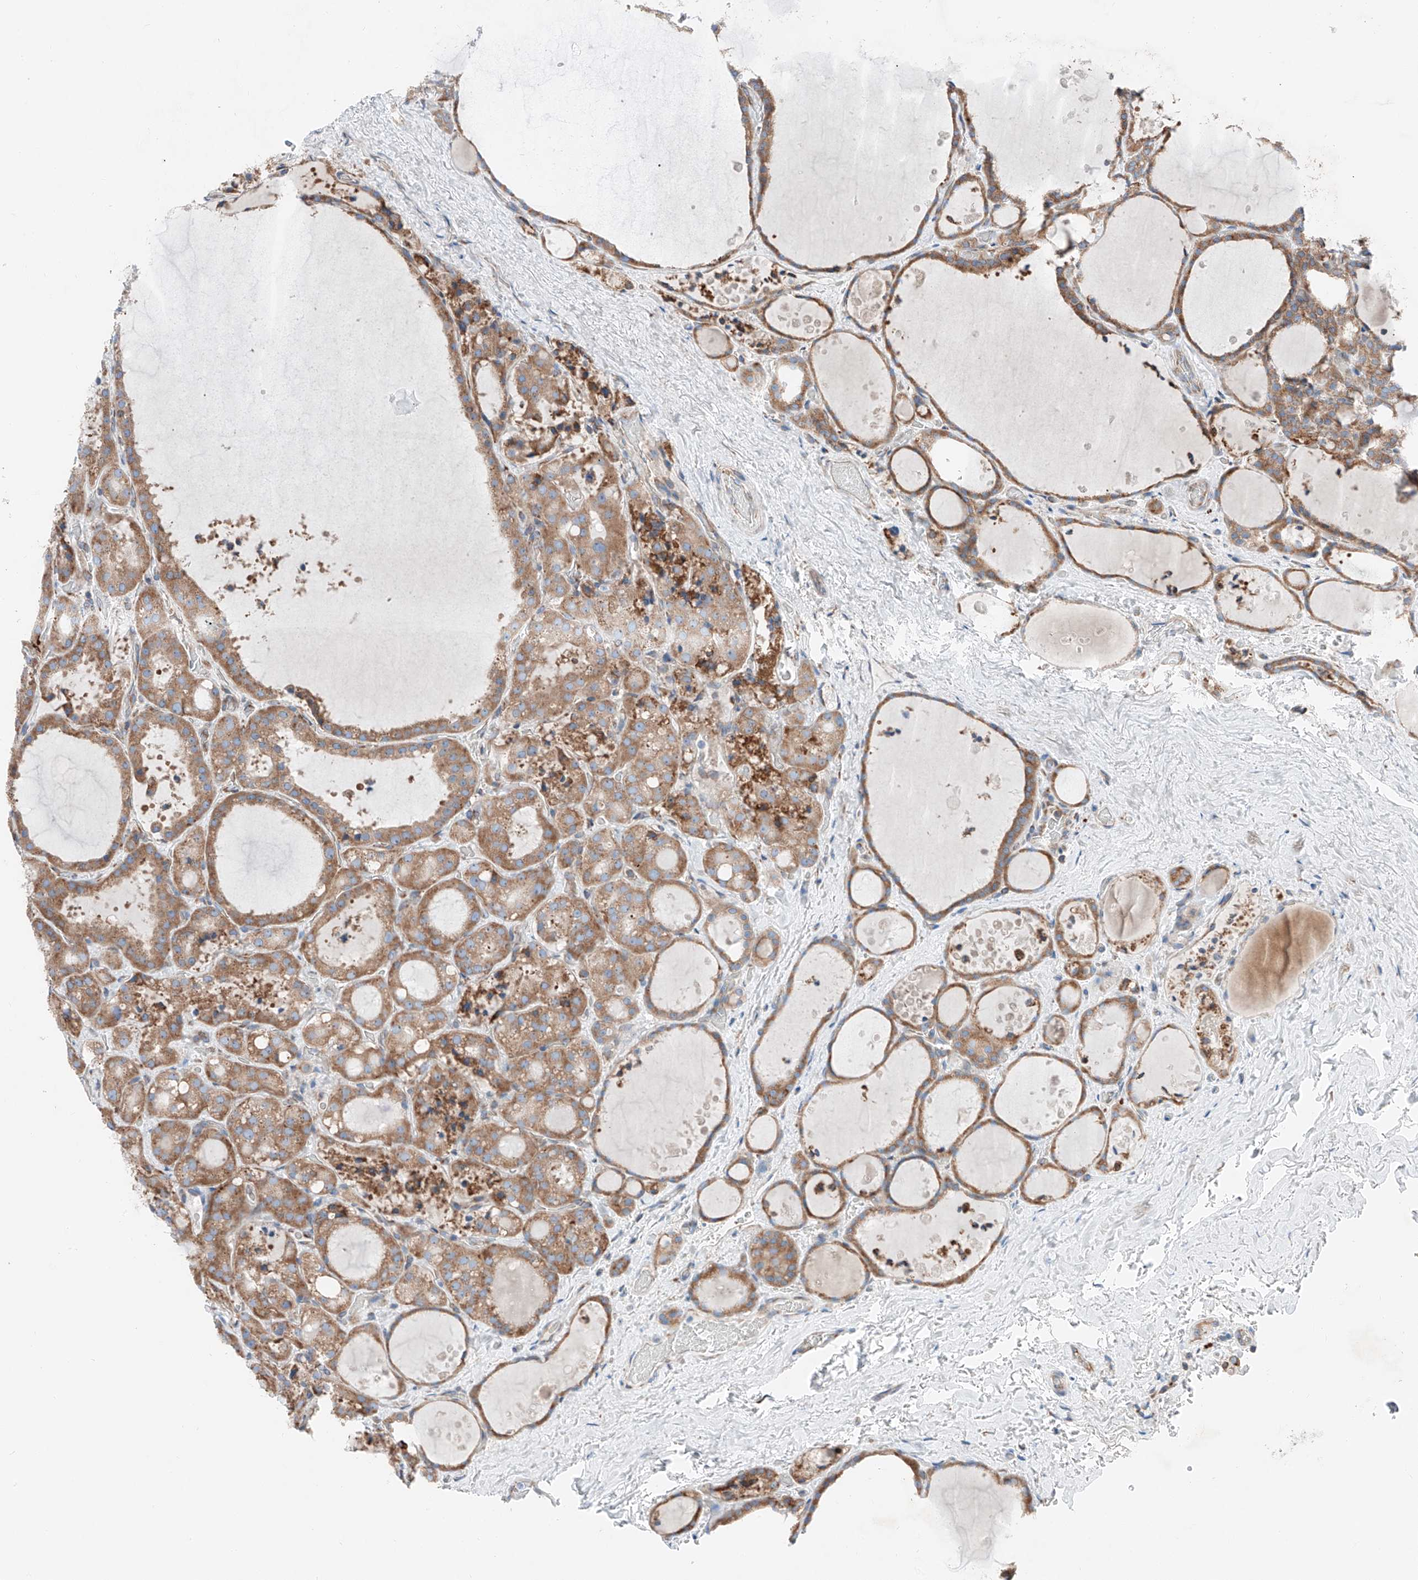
{"staining": {"intensity": "moderate", "quantity": ">75%", "location": "cytoplasmic/membranous"}, "tissue": "thyroid cancer", "cell_type": "Tumor cells", "image_type": "cancer", "snomed": [{"axis": "morphology", "description": "Papillary adenocarcinoma, NOS"}, {"axis": "topography", "description": "Thyroid gland"}], "caption": "Thyroid cancer tissue shows moderate cytoplasmic/membranous expression in about >75% of tumor cells, visualized by immunohistochemistry.", "gene": "CRELD1", "patient": {"sex": "male", "age": 77}}